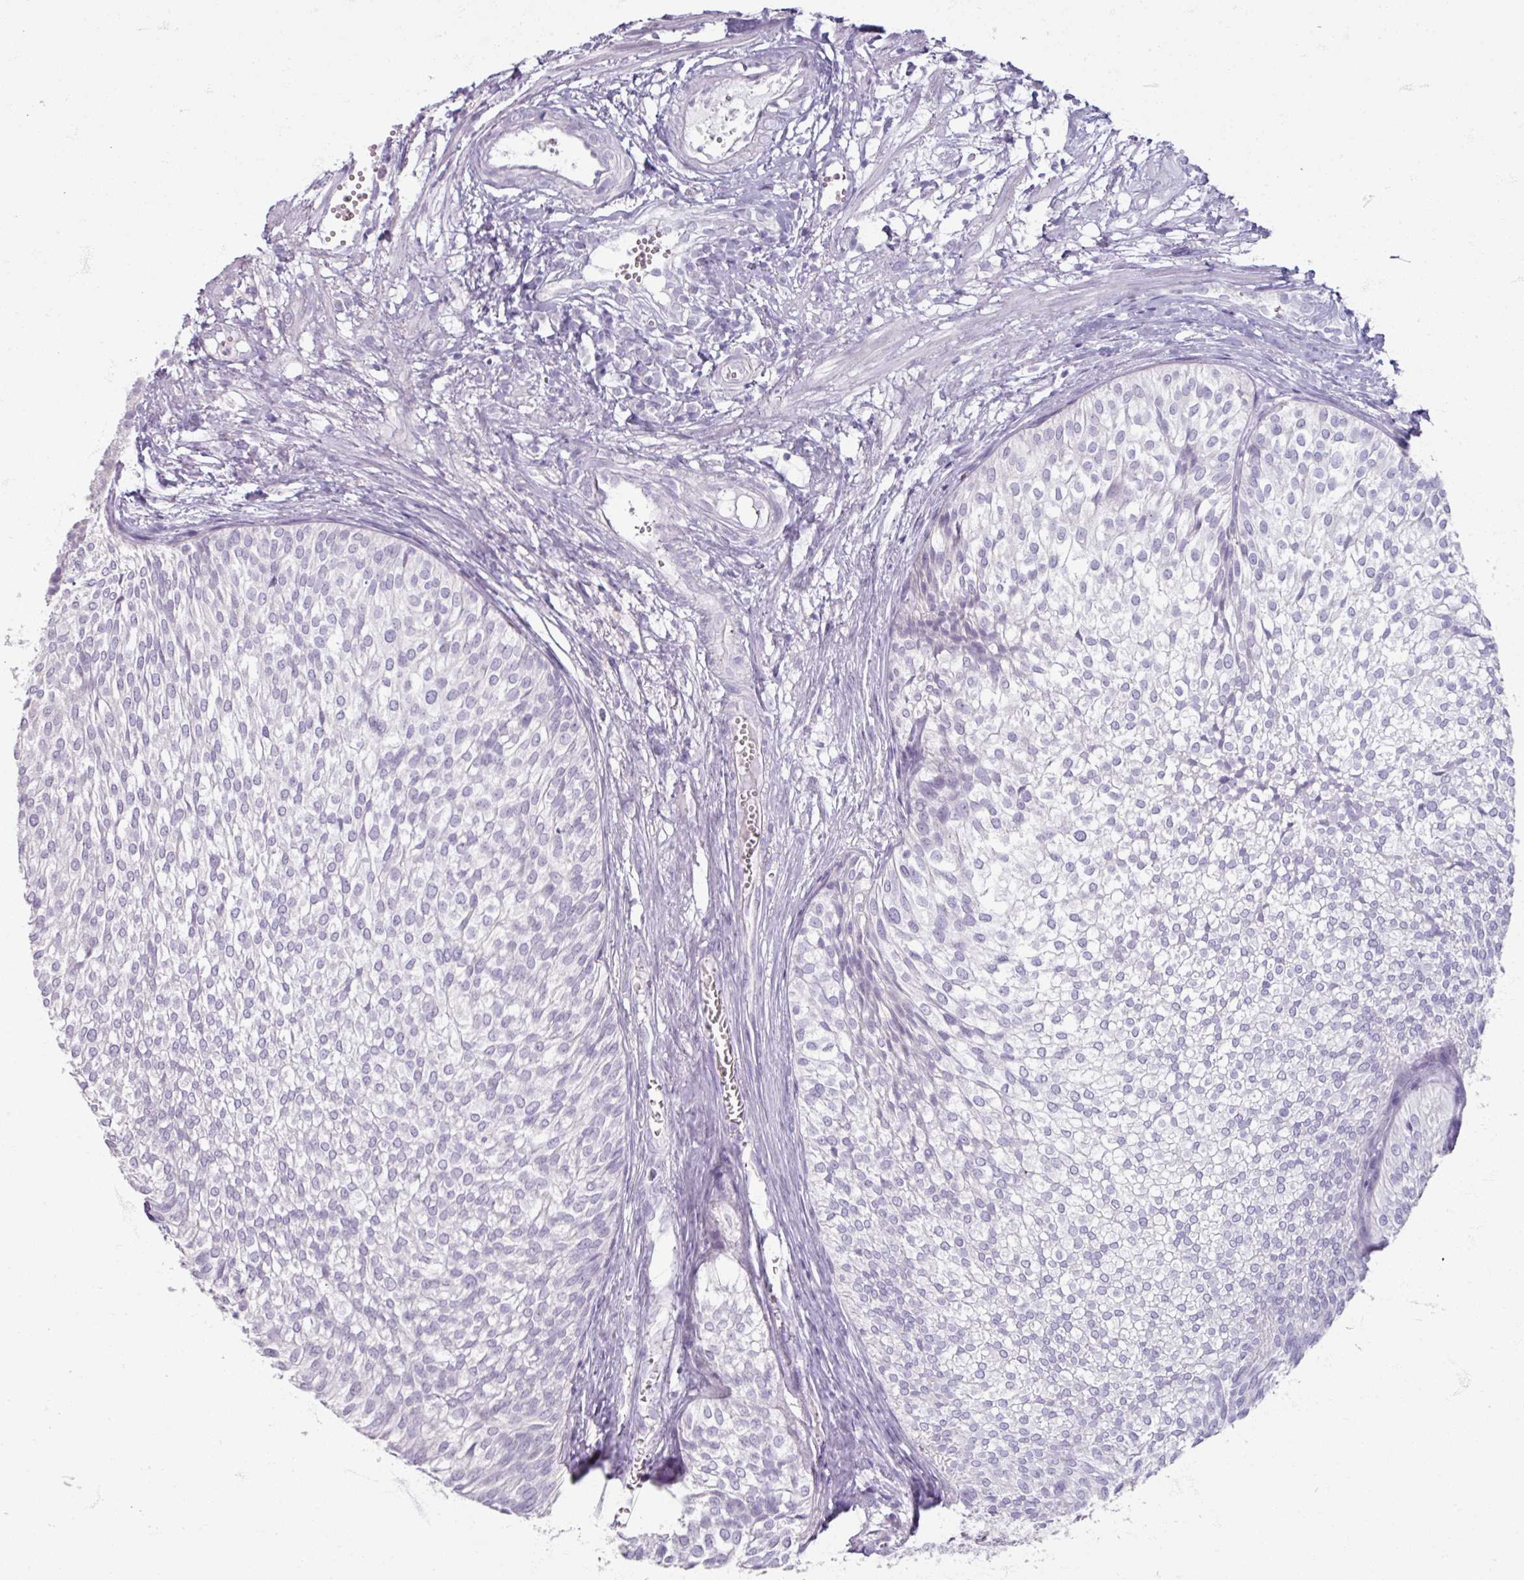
{"staining": {"intensity": "negative", "quantity": "none", "location": "none"}, "tissue": "urothelial cancer", "cell_type": "Tumor cells", "image_type": "cancer", "snomed": [{"axis": "morphology", "description": "Urothelial carcinoma, Low grade"}, {"axis": "topography", "description": "Urinary bladder"}], "caption": "This micrograph is of low-grade urothelial carcinoma stained with immunohistochemistry to label a protein in brown with the nuclei are counter-stained blue. There is no staining in tumor cells. (DAB (3,3'-diaminobenzidine) IHC with hematoxylin counter stain).", "gene": "TG", "patient": {"sex": "male", "age": 91}}